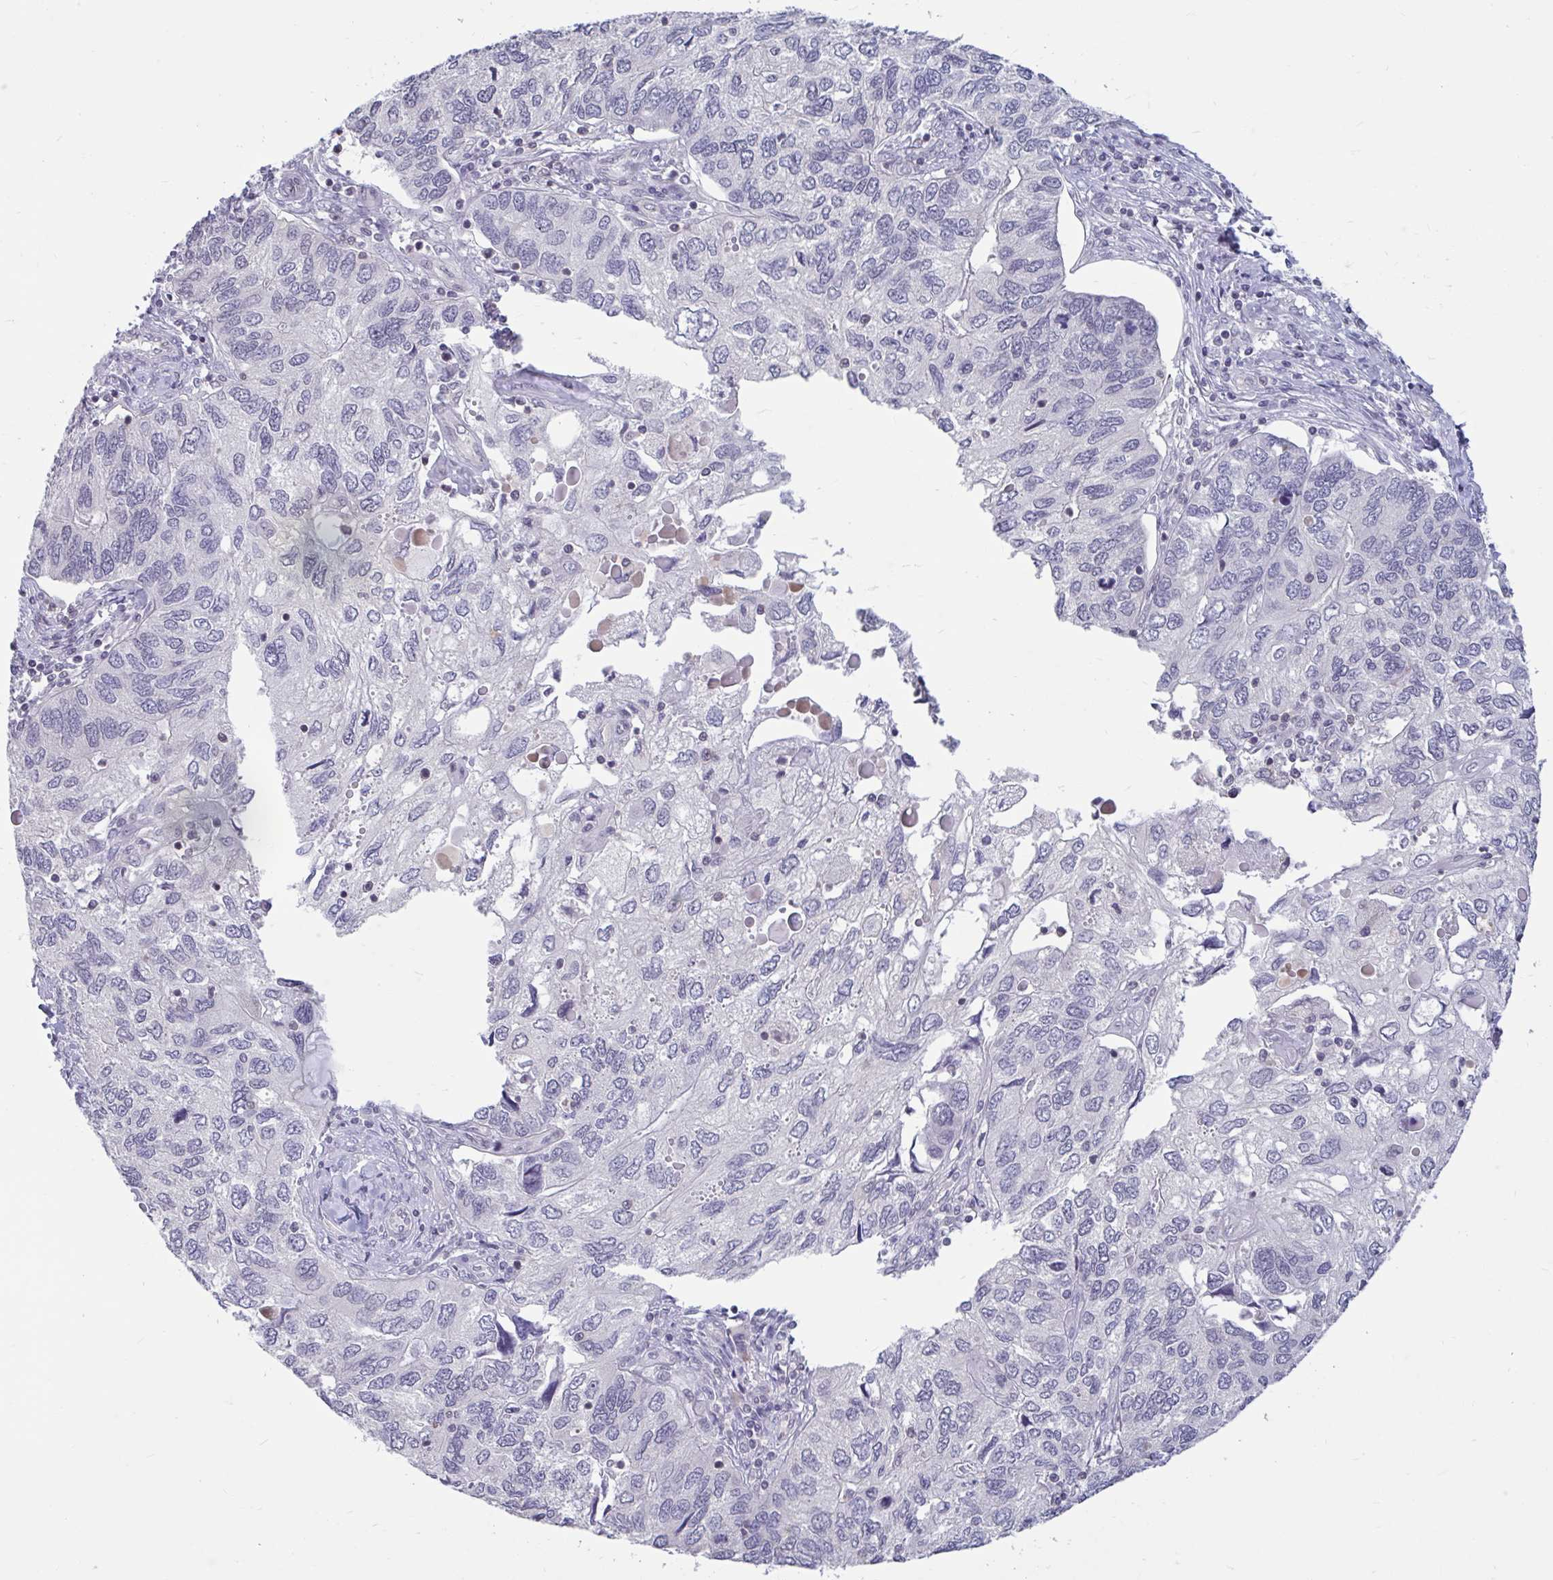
{"staining": {"intensity": "negative", "quantity": "none", "location": "none"}, "tissue": "endometrial cancer", "cell_type": "Tumor cells", "image_type": "cancer", "snomed": [{"axis": "morphology", "description": "Carcinoma, NOS"}, {"axis": "topography", "description": "Uterus"}], "caption": "High magnification brightfield microscopy of endometrial cancer stained with DAB (brown) and counterstained with hematoxylin (blue): tumor cells show no significant staining. Nuclei are stained in blue.", "gene": "ARPP19", "patient": {"sex": "female", "age": 76}}